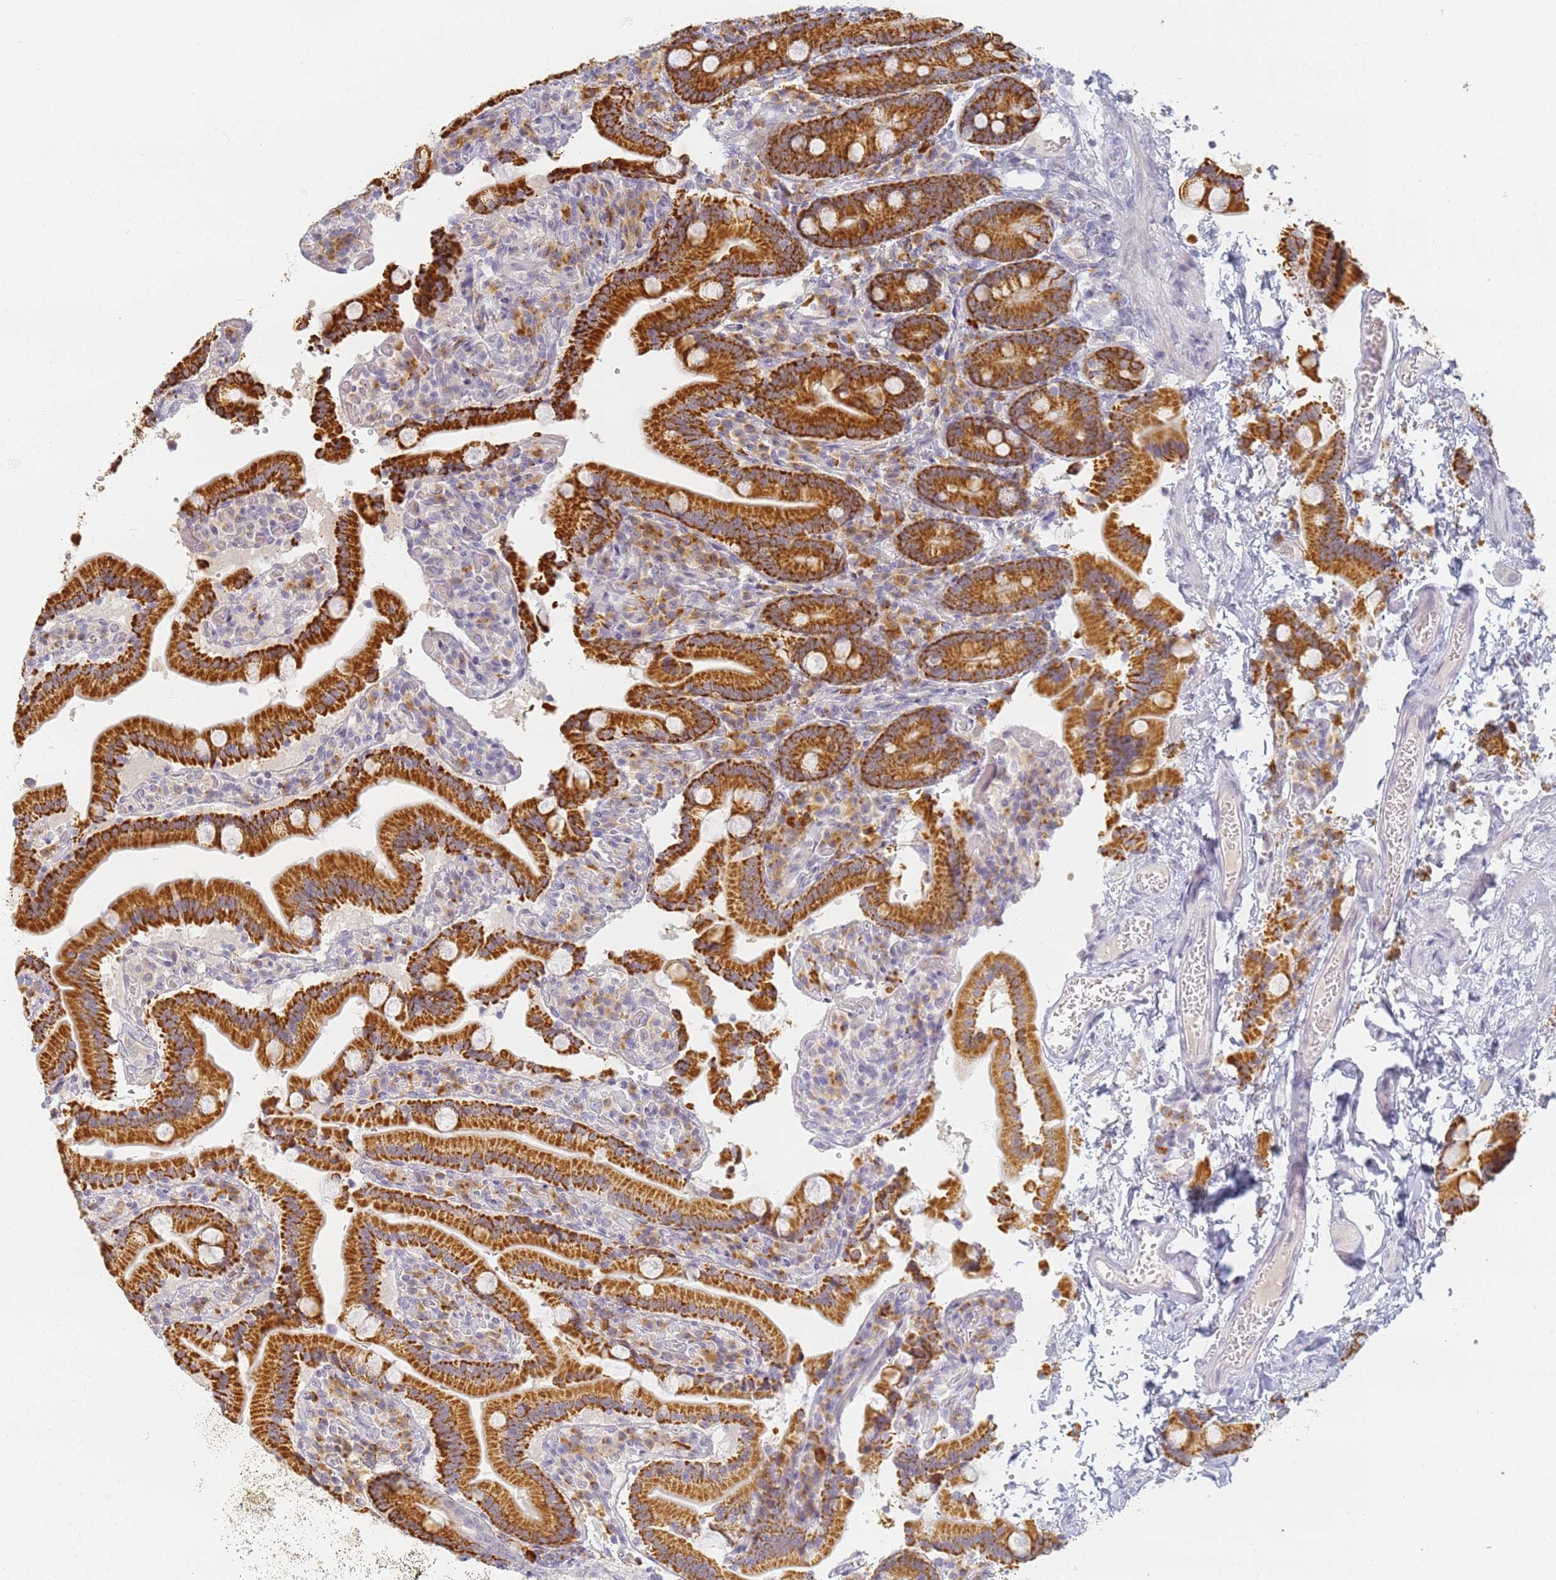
{"staining": {"intensity": "strong", "quantity": ">75%", "location": "cytoplasmic/membranous"}, "tissue": "duodenum", "cell_type": "Glandular cells", "image_type": "normal", "snomed": [{"axis": "morphology", "description": "Normal tissue, NOS"}, {"axis": "topography", "description": "Duodenum"}], "caption": "IHC histopathology image of unremarkable duodenum: human duodenum stained using IHC displays high levels of strong protein expression localized specifically in the cytoplasmic/membranous of glandular cells, appearing as a cytoplasmic/membranous brown color.", "gene": "SLC38A9", "patient": {"sex": "female", "age": 62}}